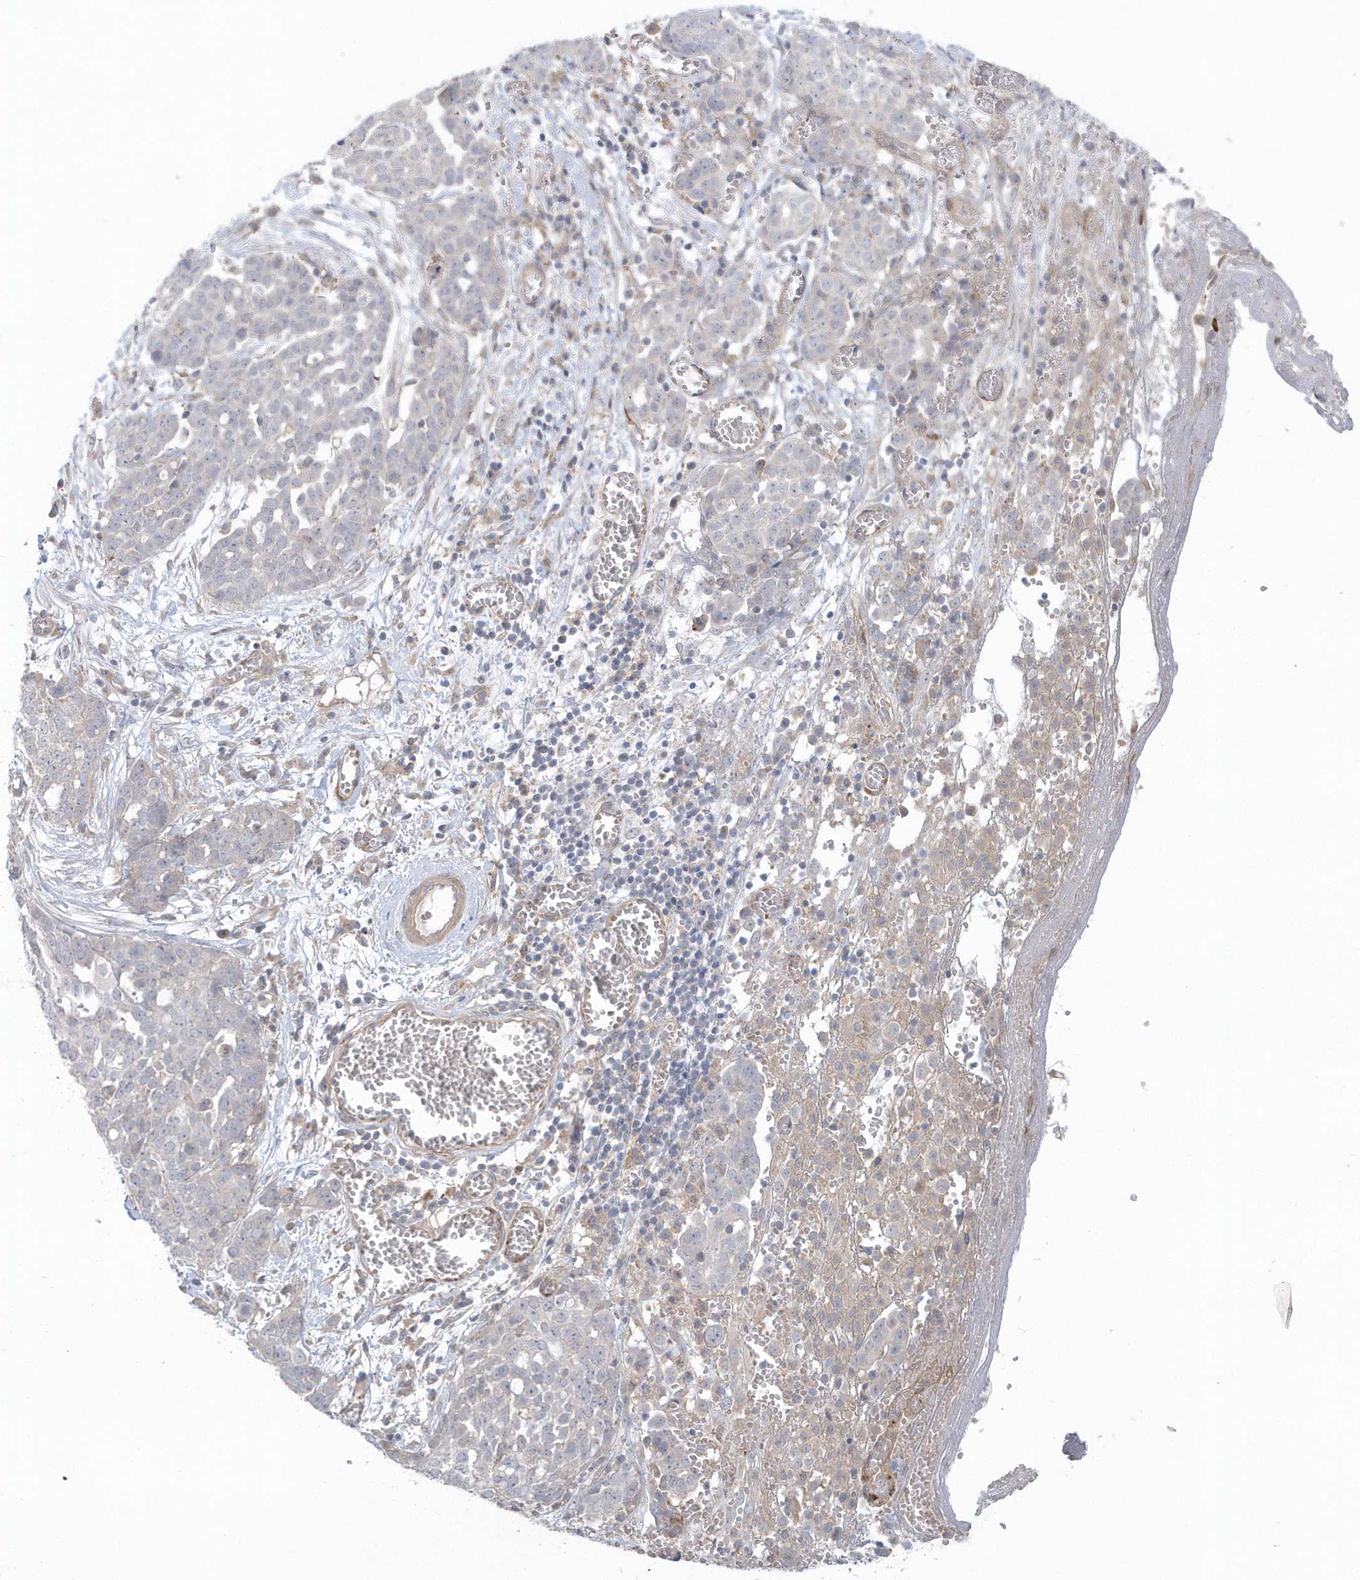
{"staining": {"intensity": "negative", "quantity": "none", "location": "none"}, "tissue": "ovarian cancer", "cell_type": "Tumor cells", "image_type": "cancer", "snomed": [{"axis": "morphology", "description": "Cystadenocarcinoma, serous, NOS"}, {"axis": "topography", "description": "Soft tissue"}, {"axis": "topography", "description": "Ovary"}], "caption": "Tumor cells show no significant protein staining in ovarian cancer.", "gene": "ACTR1A", "patient": {"sex": "female", "age": 57}}